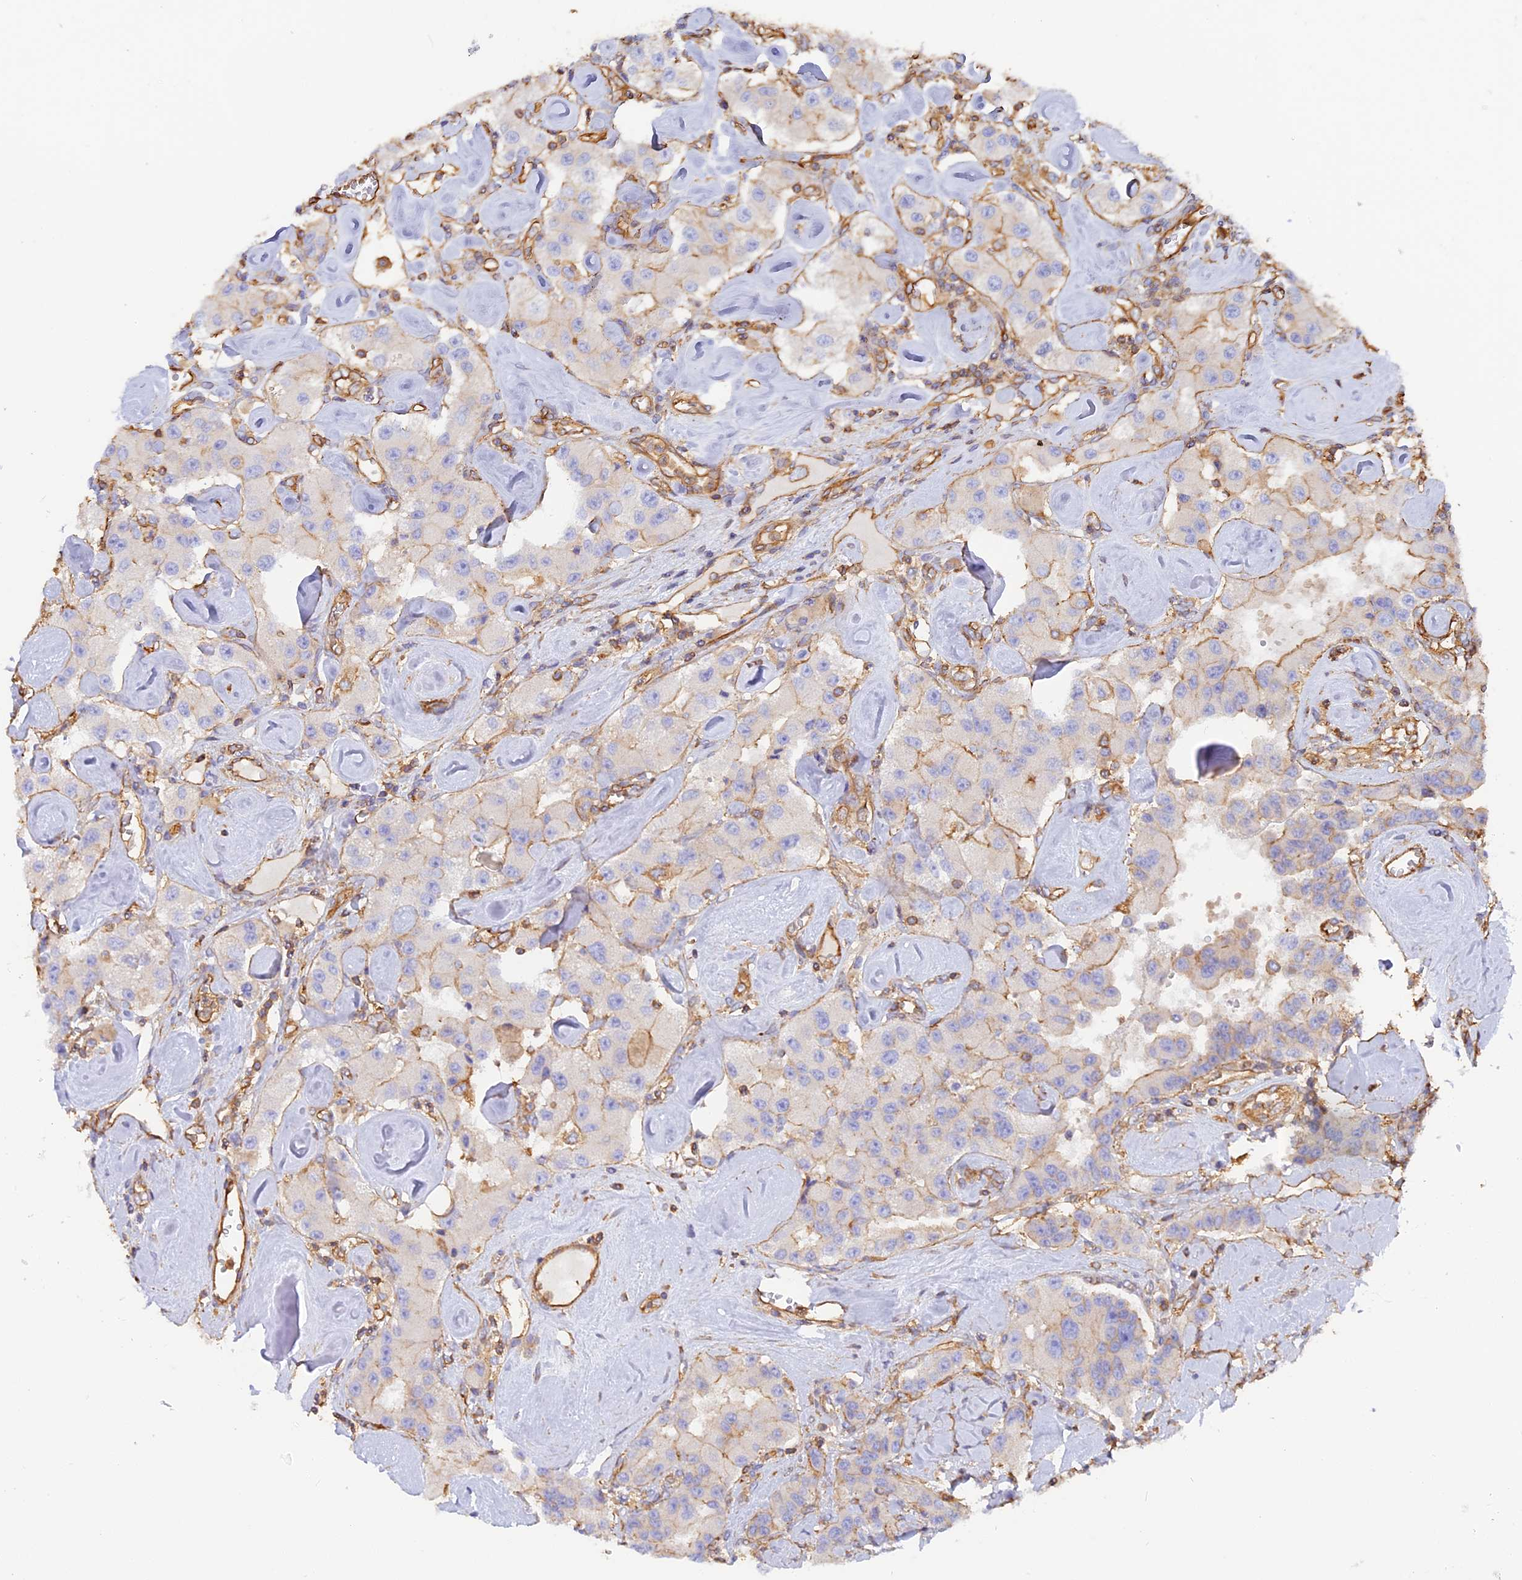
{"staining": {"intensity": "negative", "quantity": "none", "location": "none"}, "tissue": "carcinoid", "cell_type": "Tumor cells", "image_type": "cancer", "snomed": [{"axis": "morphology", "description": "Carcinoid, malignant, NOS"}, {"axis": "topography", "description": "Pancreas"}], "caption": "Immunohistochemical staining of human carcinoid reveals no significant staining in tumor cells.", "gene": "VPS18", "patient": {"sex": "male", "age": 41}}